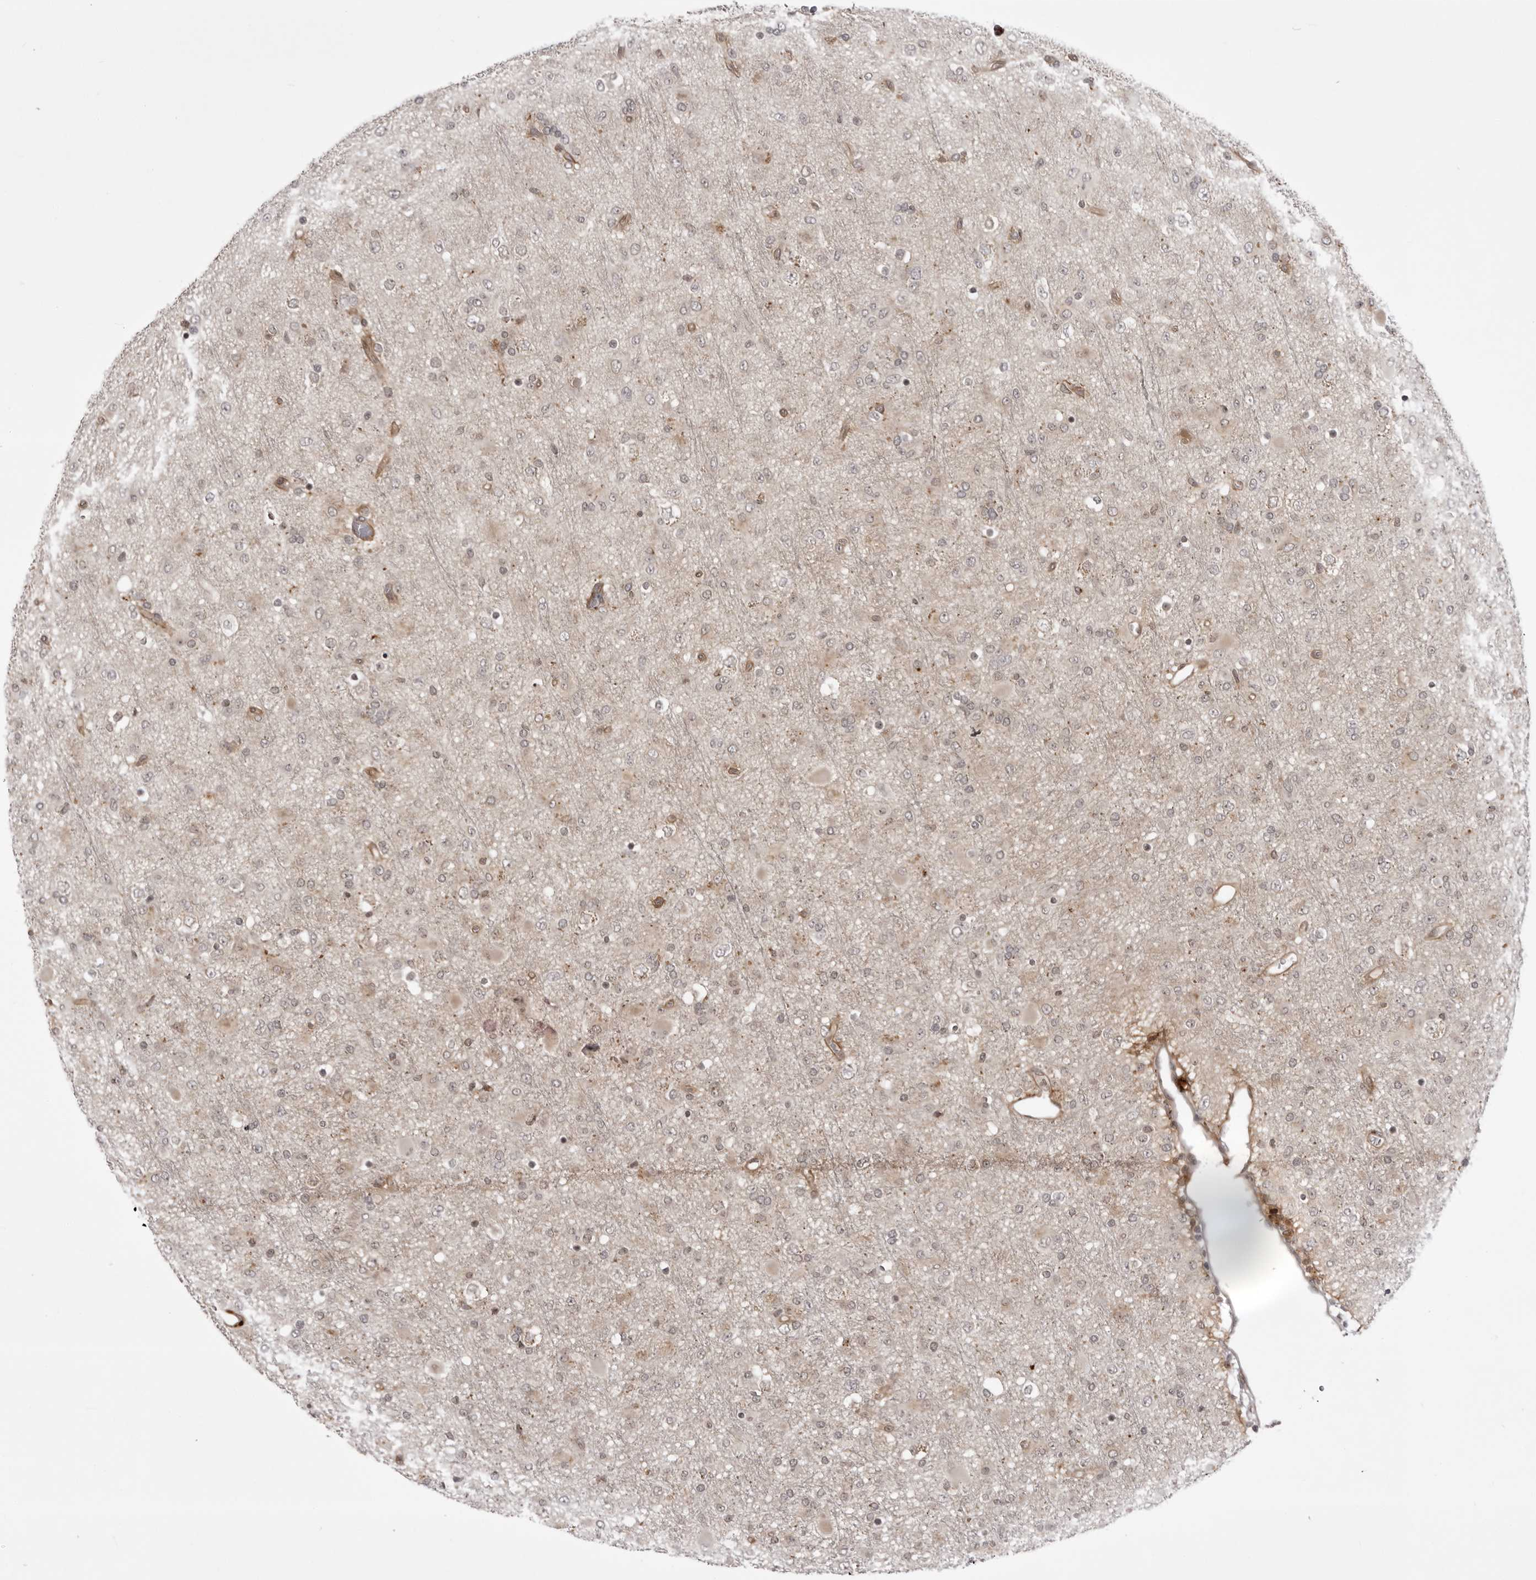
{"staining": {"intensity": "negative", "quantity": "none", "location": "none"}, "tissue": "glioma", "cell_type": "Tumor cells", "image_type": "cancer", "snomed": [{"axis": "morphology", "description": "Glioma, malignant, Low grade"}, {"axis": "topography", "description": "Brain"}], "caption": "DAB (3,3'-diaminobenzidine) immunohistochemical staining of human malignant glioma (low-grade) exhibits no significant positivity in tumor cells. (DAB IHC visualized using brightfield microscopy, high magnification).", "gene": "USP43", "patient": {"sex": "male", "age": 65}}